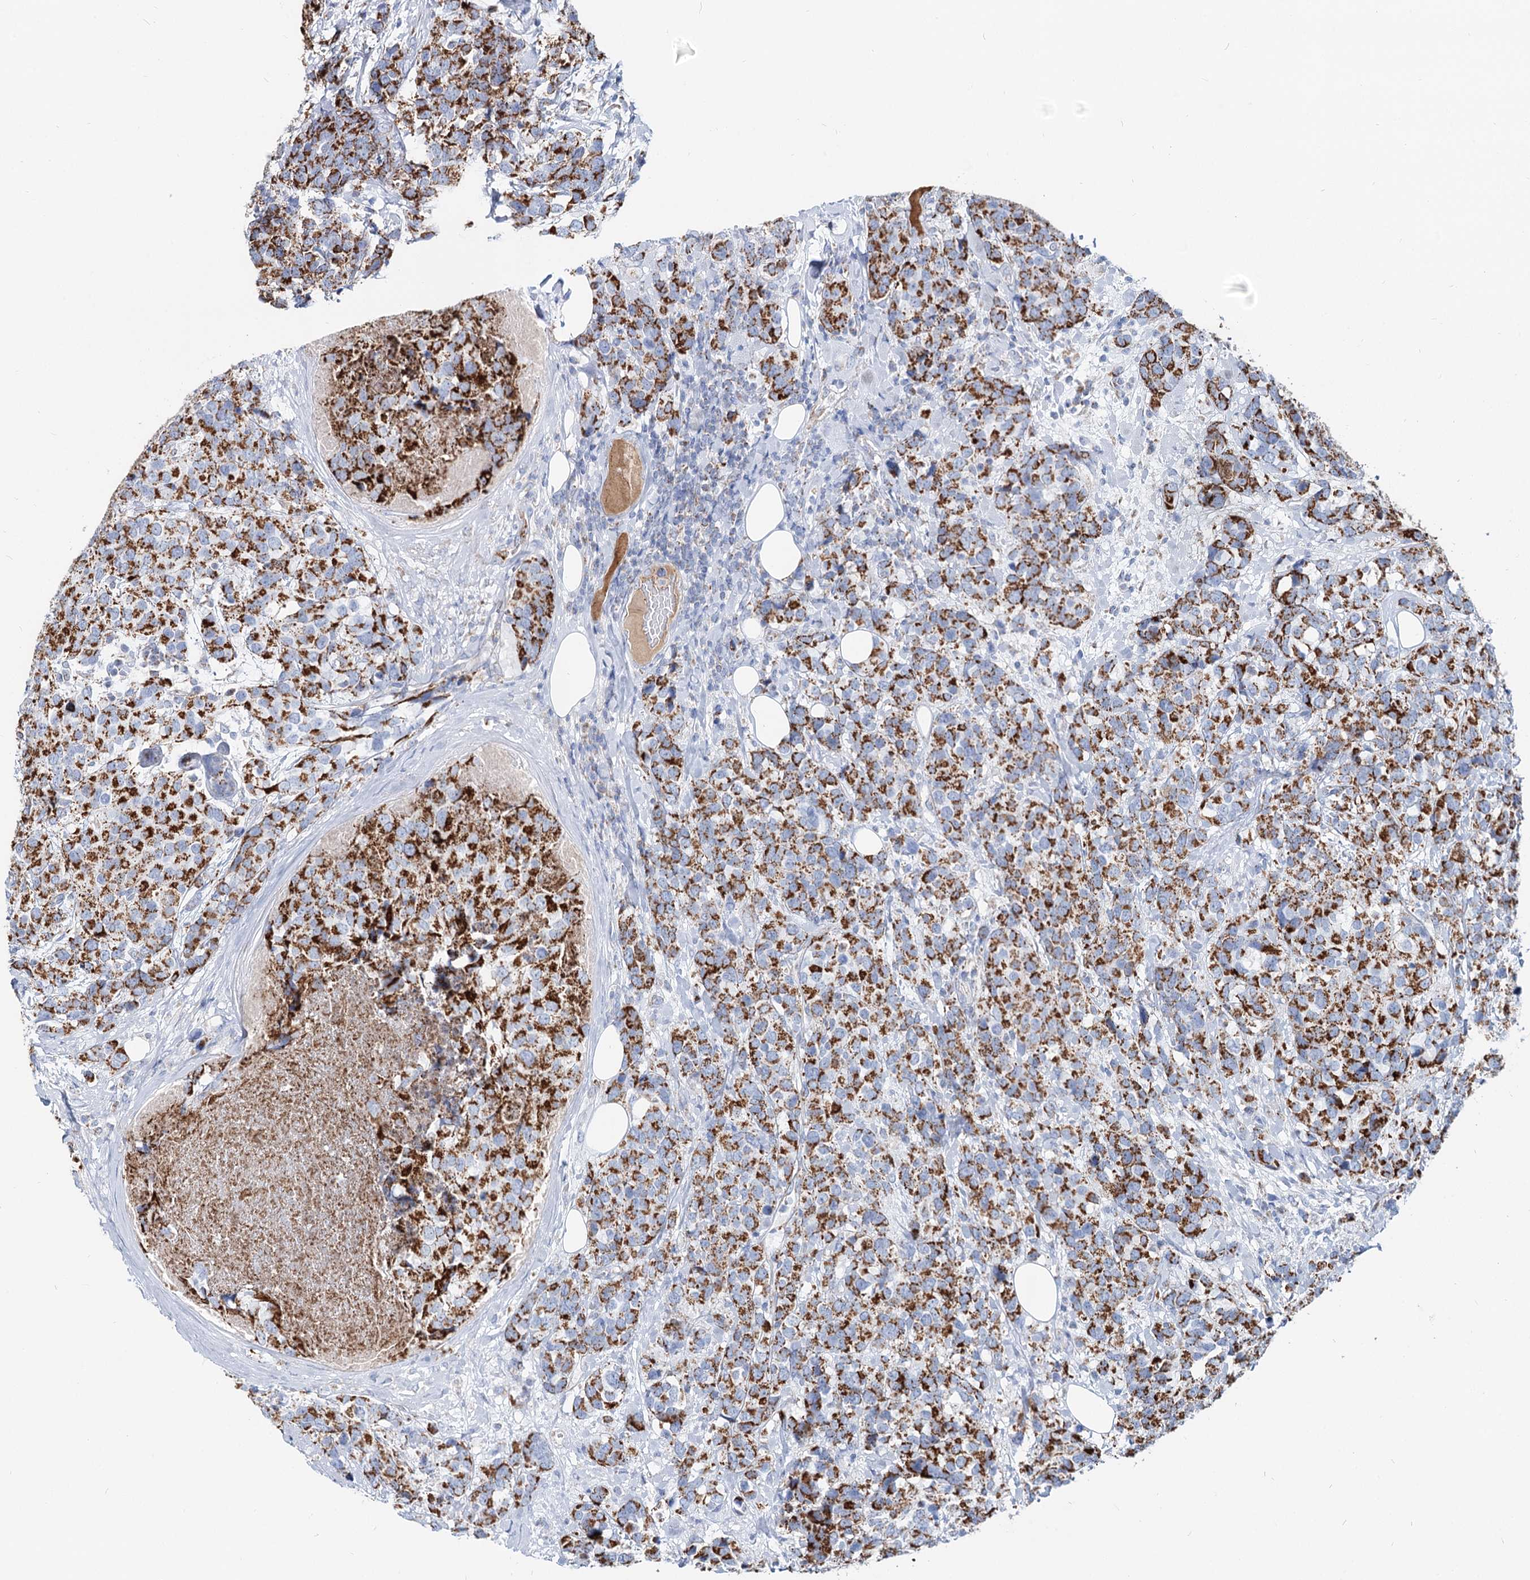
{"staining": {"intensity": "strong", "quantity": ">75%", "location": "cytoplasmic/membranous"}, "tissue": "breast cancer", "cell_type": "Tumor cells", "image_type": "cancer", "snomed": [{"axis": "morphology", "description": "Lobular carcinoma"}, {"axis": "topography", "description": "Breast"}], "caption": "Immunohistochemistry of breast lobular carcinoma demonstrates high levels of strong cytoplasmic/membranous staining in approximately >75% of tumor cells.", "gene": "MCCC2", "patient": {"sex": "female", "age": 59}}